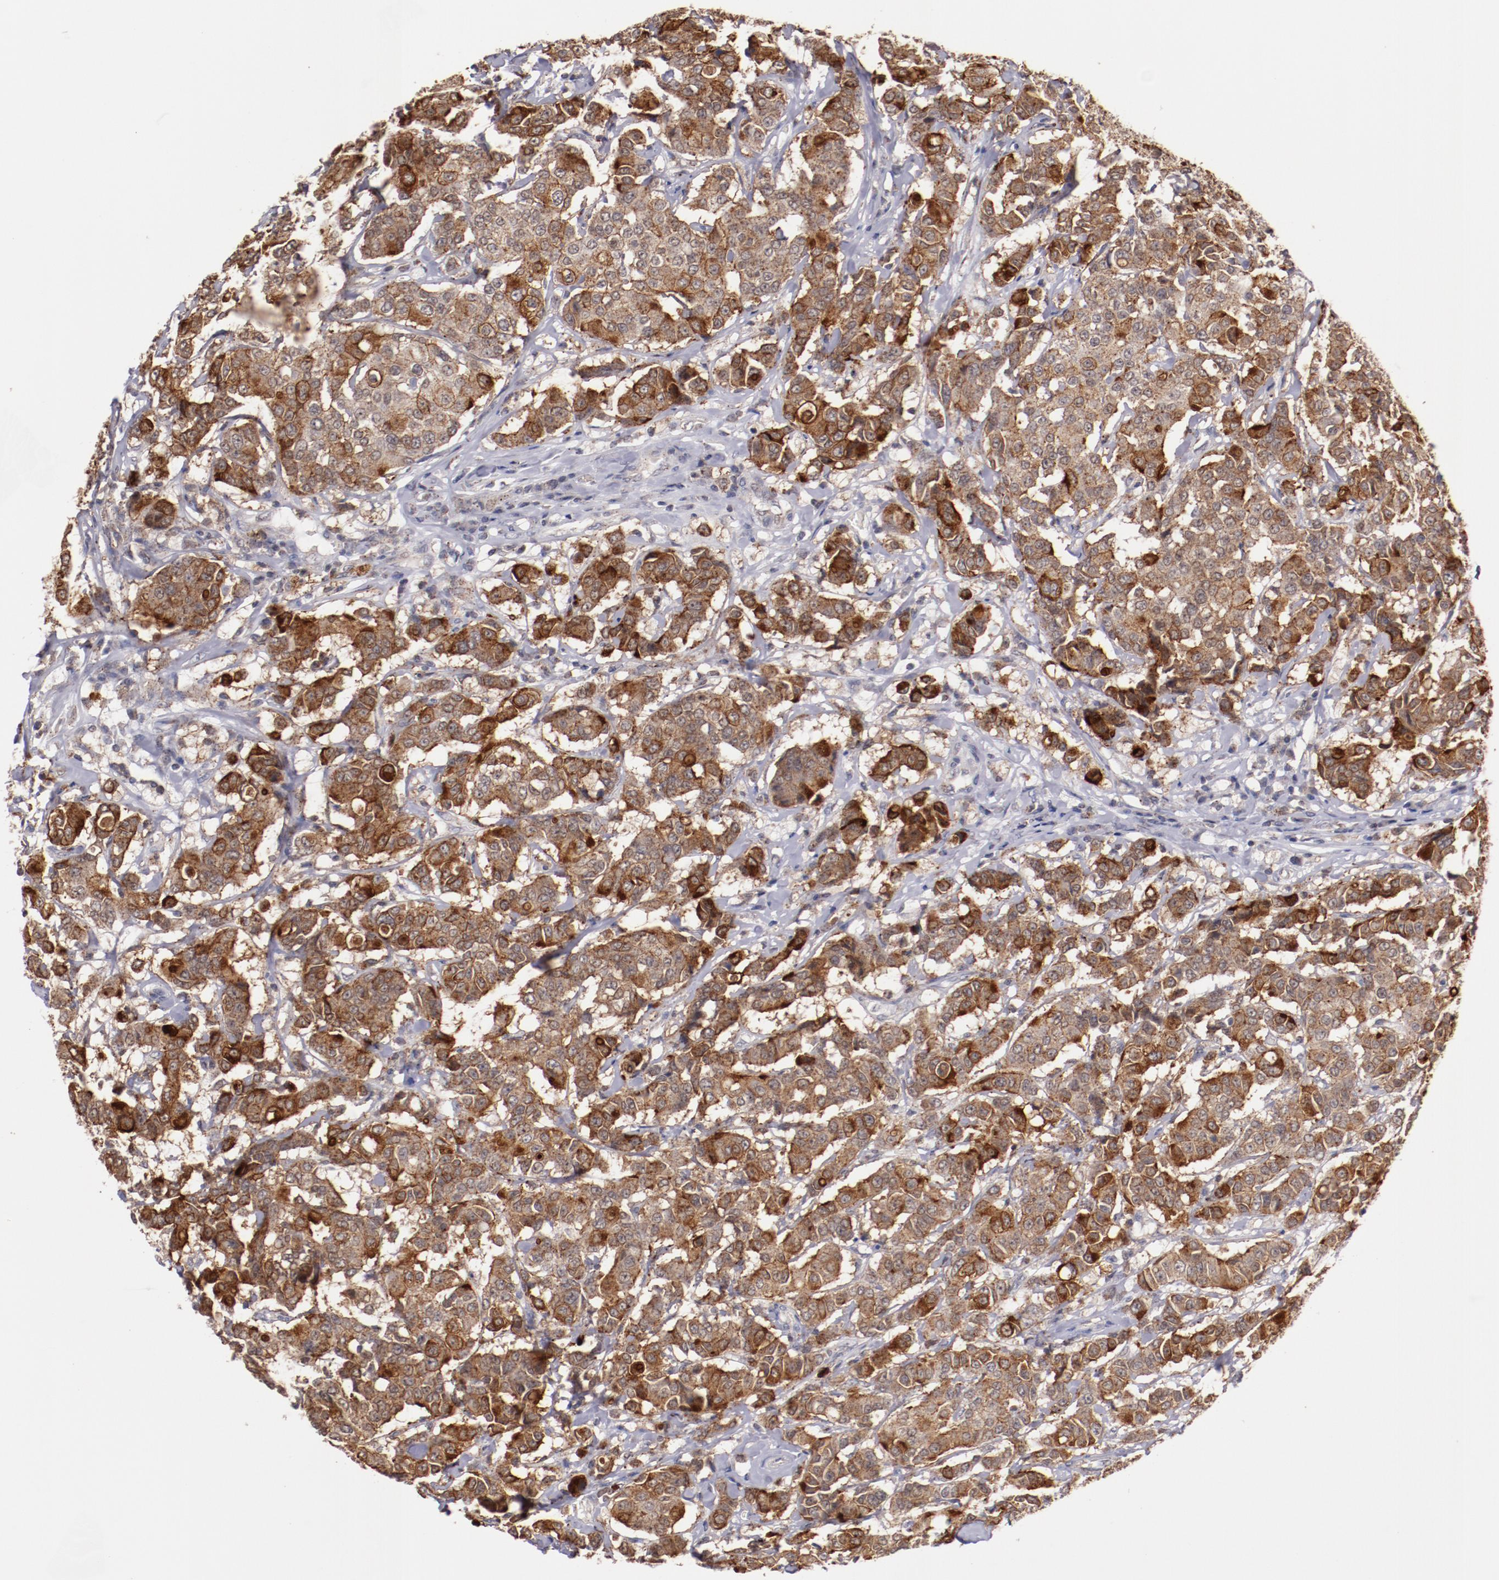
{"staining": {"intensity": "strong", "quantity": ">75%", "location": "cytoplasmic/membranous"}, "tissue": "breast cancer", "cell_type": "Tumor cells", "image_type": "cancer", "snomed": [{"axis": "morphology", "description": "Duct carcinoma"}, {"axis": "topography", "description": "Breast"}], "caption": "About >75% of tumor cells in breast cancer reveal strong cytoplasmic/membranous protein expression as visualized by brown immunohistochemical staining.", "gene": "SYP", "patient": {"sex": "female", "age": 27}}